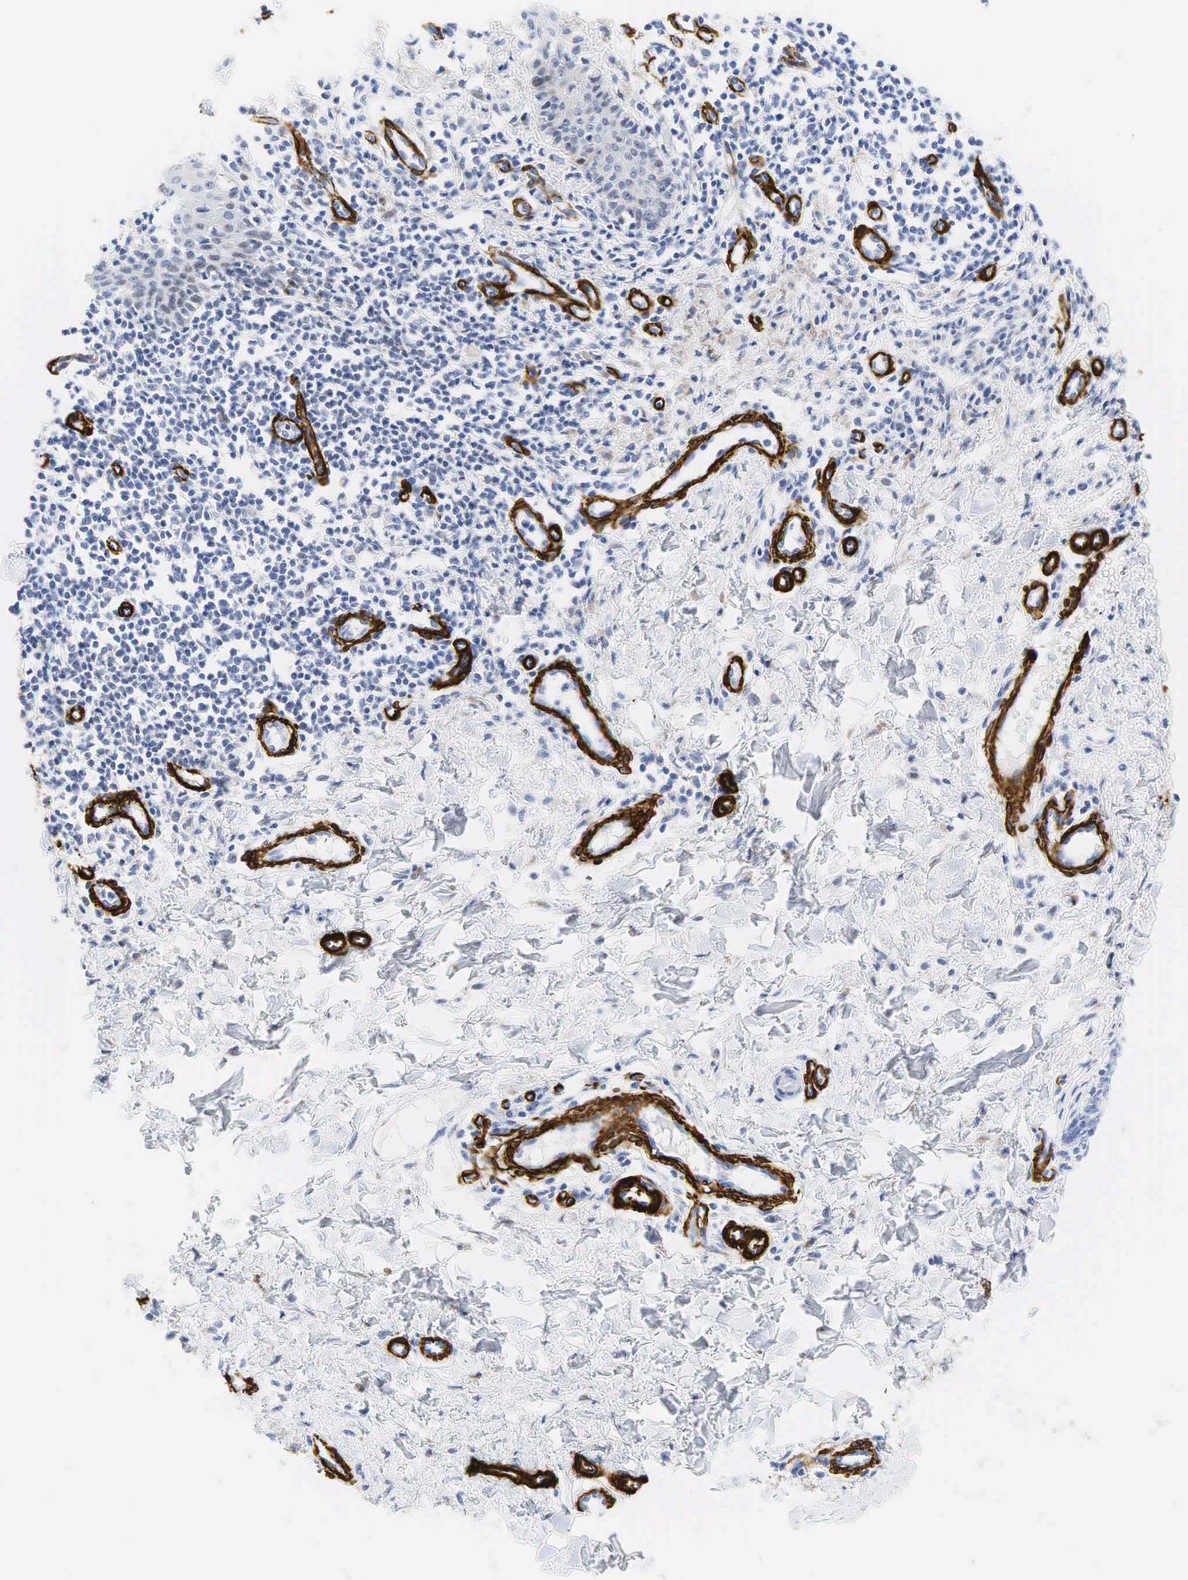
{"staining": {"intensity": "weak", "quantity": "<25%", "location": "nuclear"}, "tissue": "melanoma", "cell_type": "Tumor cells", "image_type": "cancer", "snomed": [{"axis": "morphology", "description": "Malignant melanoma, NOS"}, {"axis": "topography", "description": "Skin"}], "caption": "Tumor cells show no significant protein staining in melanoma. Brightfield microscopy of IHC stained with DAB (brown) and hematoxylin (blue), captured at high magnification.", "gene": "ACTA2", "patient": {"sex": "male", "age": 54}}